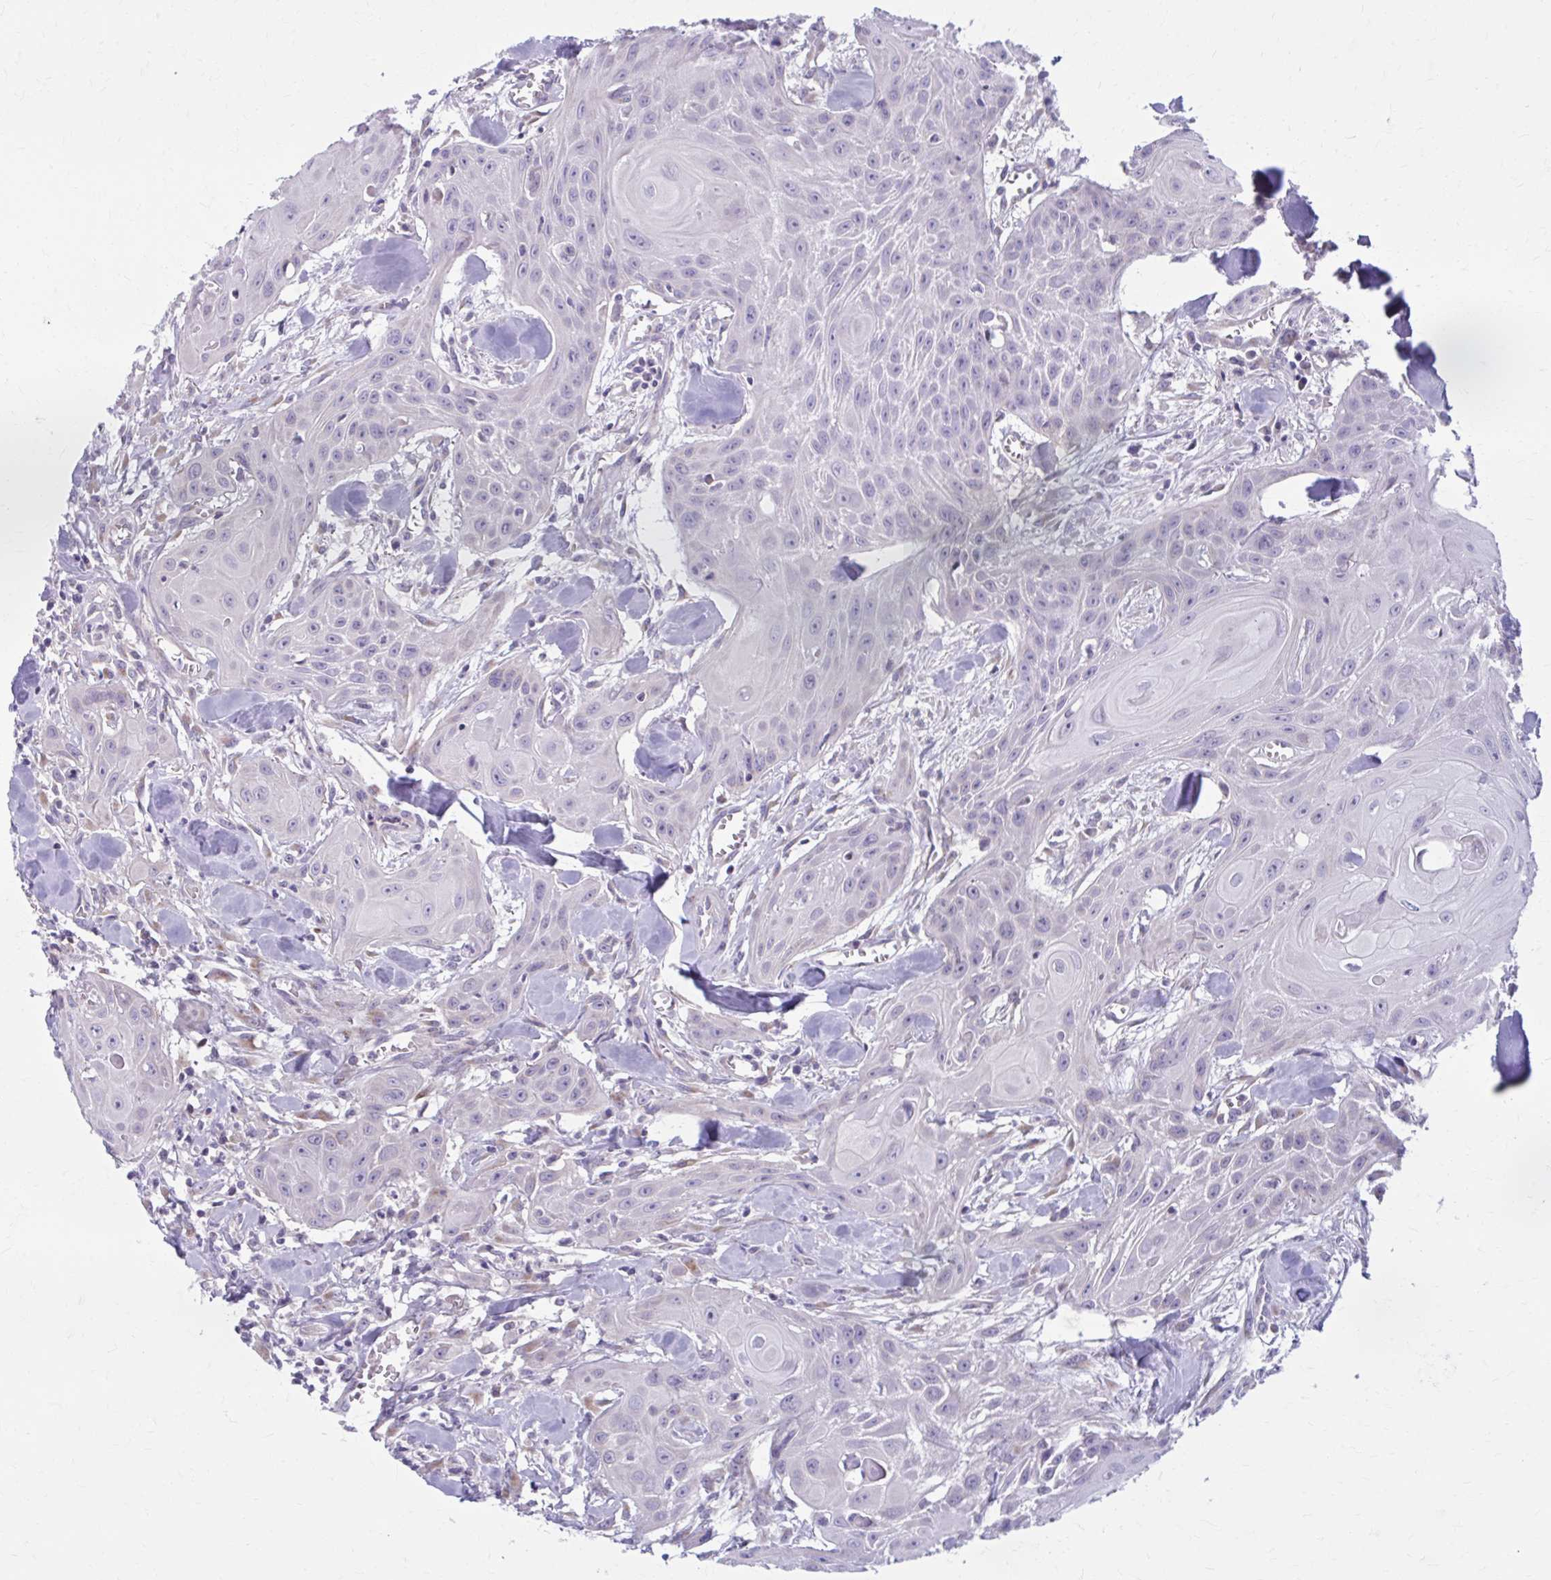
{"staining": {"intensity": "negative", "quantity": "none", "location": "none"}, "tissue": "head and neck cancer", "cell_type": "Tumor cells", "image_type": "cancer", "snomed": [{"axis": "morphology", "description": "Squamous cell carcinoma, NOS"}, {"axis": "topography", "description": "Lymph node"}, {"axis": "topography", "description": "Salivary gland"}, {"axis": "topography", "description": "Head-Neck"}], "caption": "IHC photomicrograph of human head and neck cancer (squamous cell carcinoma) stained for a protein (brown), which shows no expression in tumor cells.", "gene": "CHST3", "patient": {"sex": "female", "age": 74}}